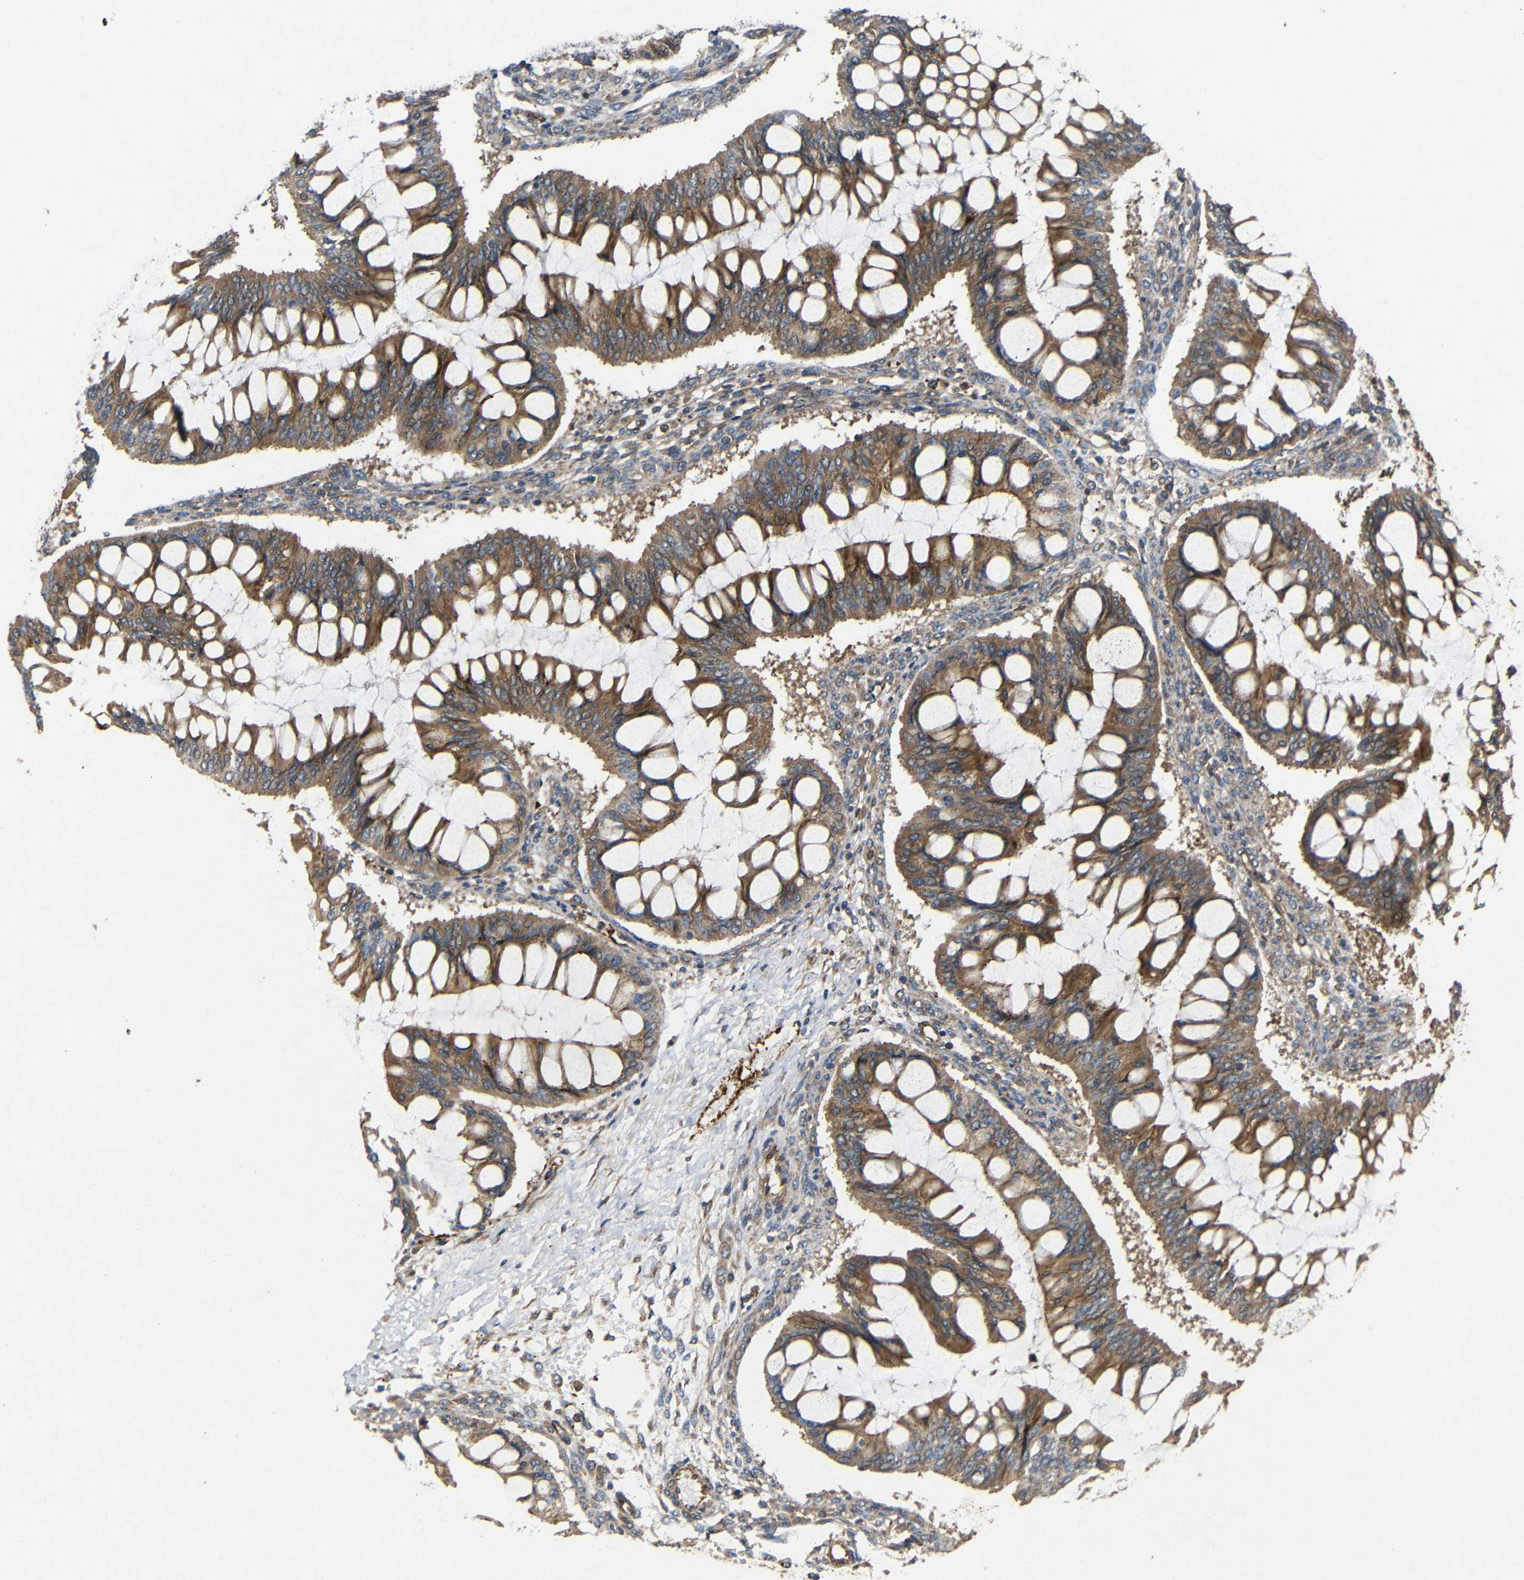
{"staining": {"intensity": "strong", "quantity": ">75%", "location": "cytoplasmic/membranous"}, "tissue": "ovarian cancer", "cell_type": "Tumor cells", "image_type": "cancer", "snomed": [{"axis": "morphology", "description": "Cystadenocarcinoma, mucinous, NOS"}, {"axis": "topography", "description": "Ovary"}], "caption": "Ovarian cancer (mucinous cystadenocarcinoma) tissue shows strong cytoplasmic/membranous positivity in approximately >75% of tumor cells, visualized by immunohistochemistry.", "gene": "EIF2S1", "patient": {"sex": "female", "age": 73}}